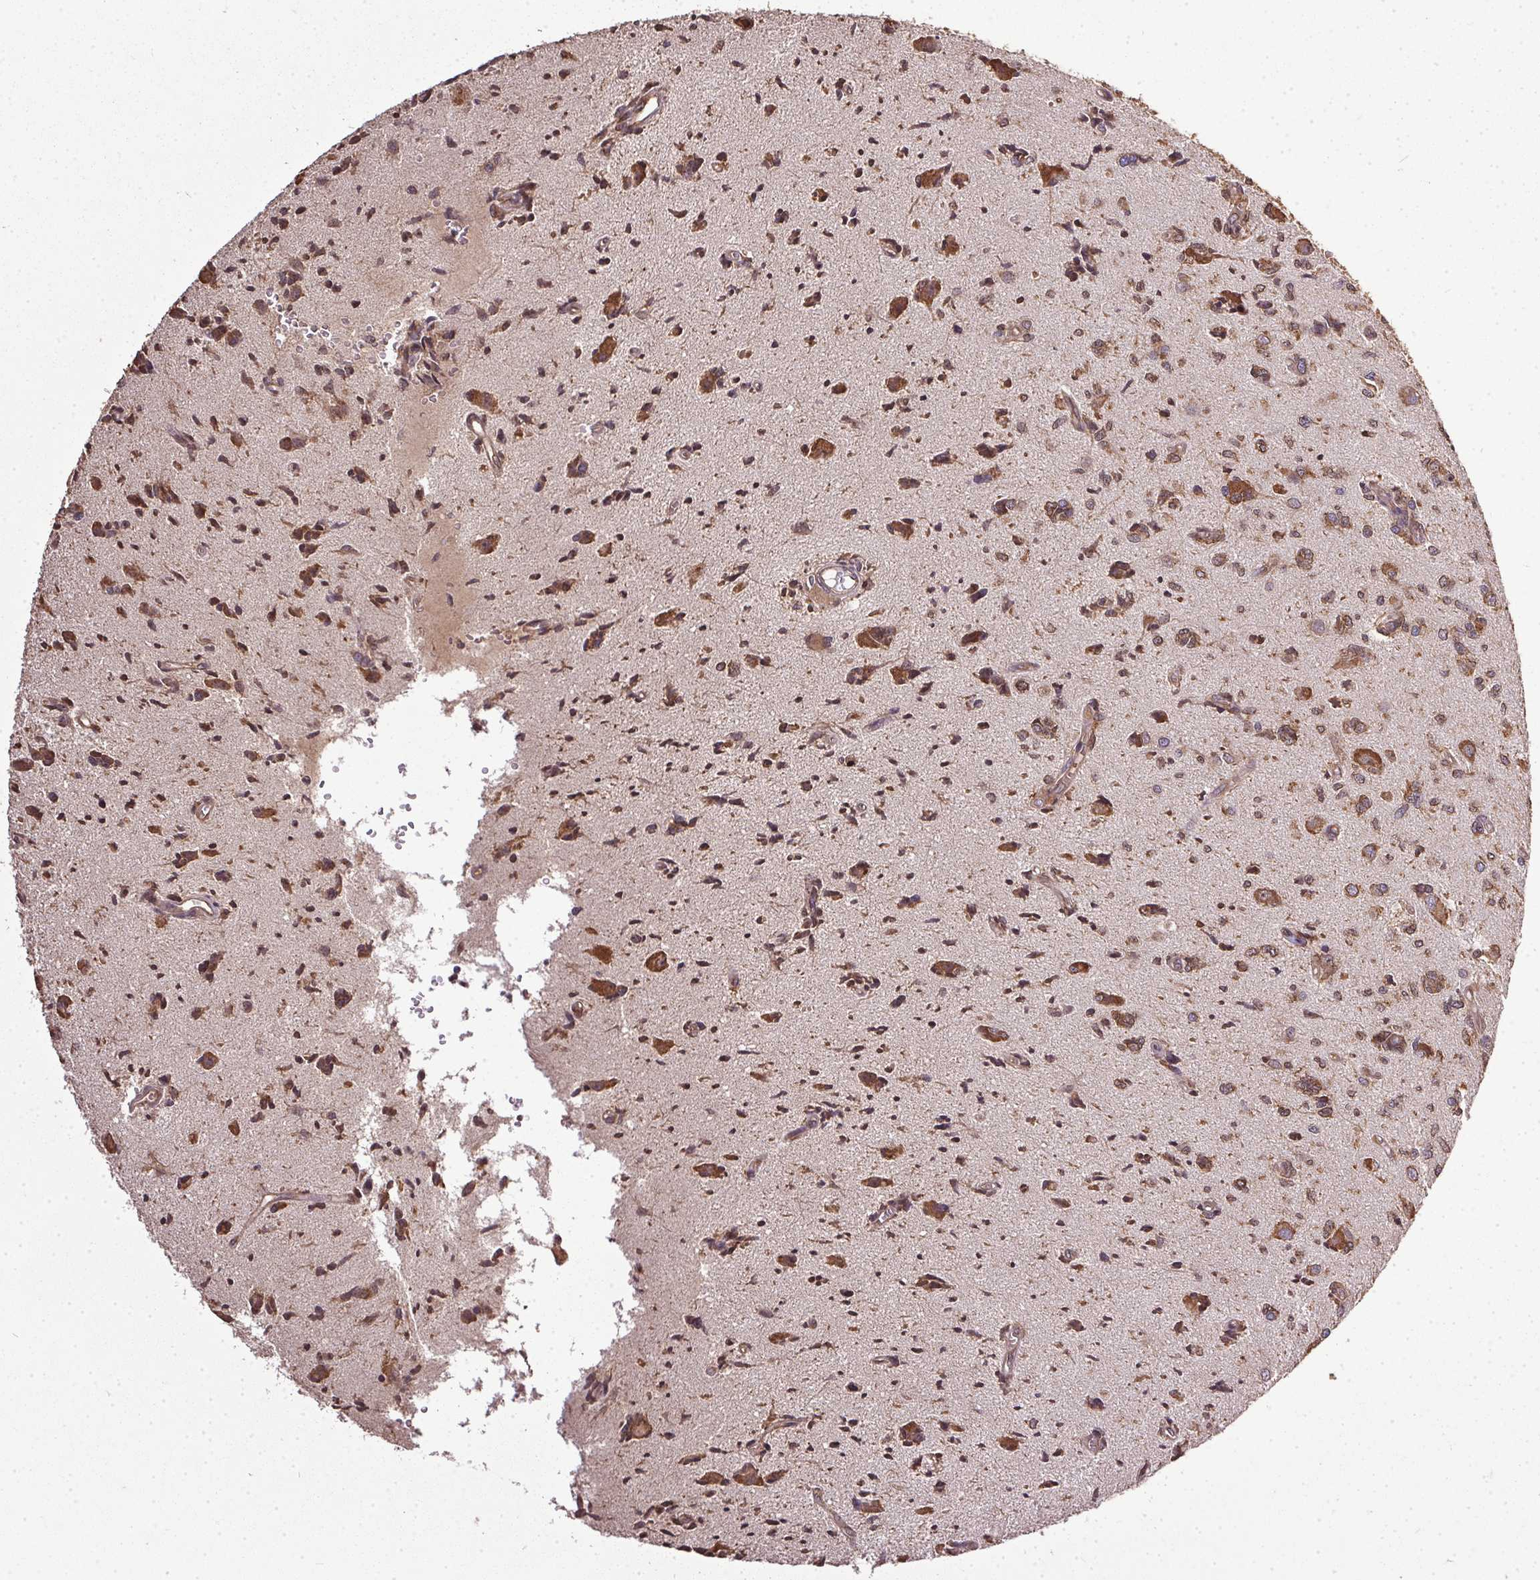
{"staining": {"intensity": "strong", "quantity": ">75%", "location": "cytoplasmic/membranous"}, "tissue": "glioma", "cell_type": "Tumor cells", "image_type": "cancer", "snomed": [{"axis": "morphology", "description": "Glioma, malignant, High grade"}, {"axis": "topography", "description": "Brain"}], "caption": "Glioma stained for a protein (brown) shows strong cytoplasmic/membranous positive expression in about >75% of tumor cells.", "gene": "EIF2S1", "patient": {"sex": "male", "age": 67}}